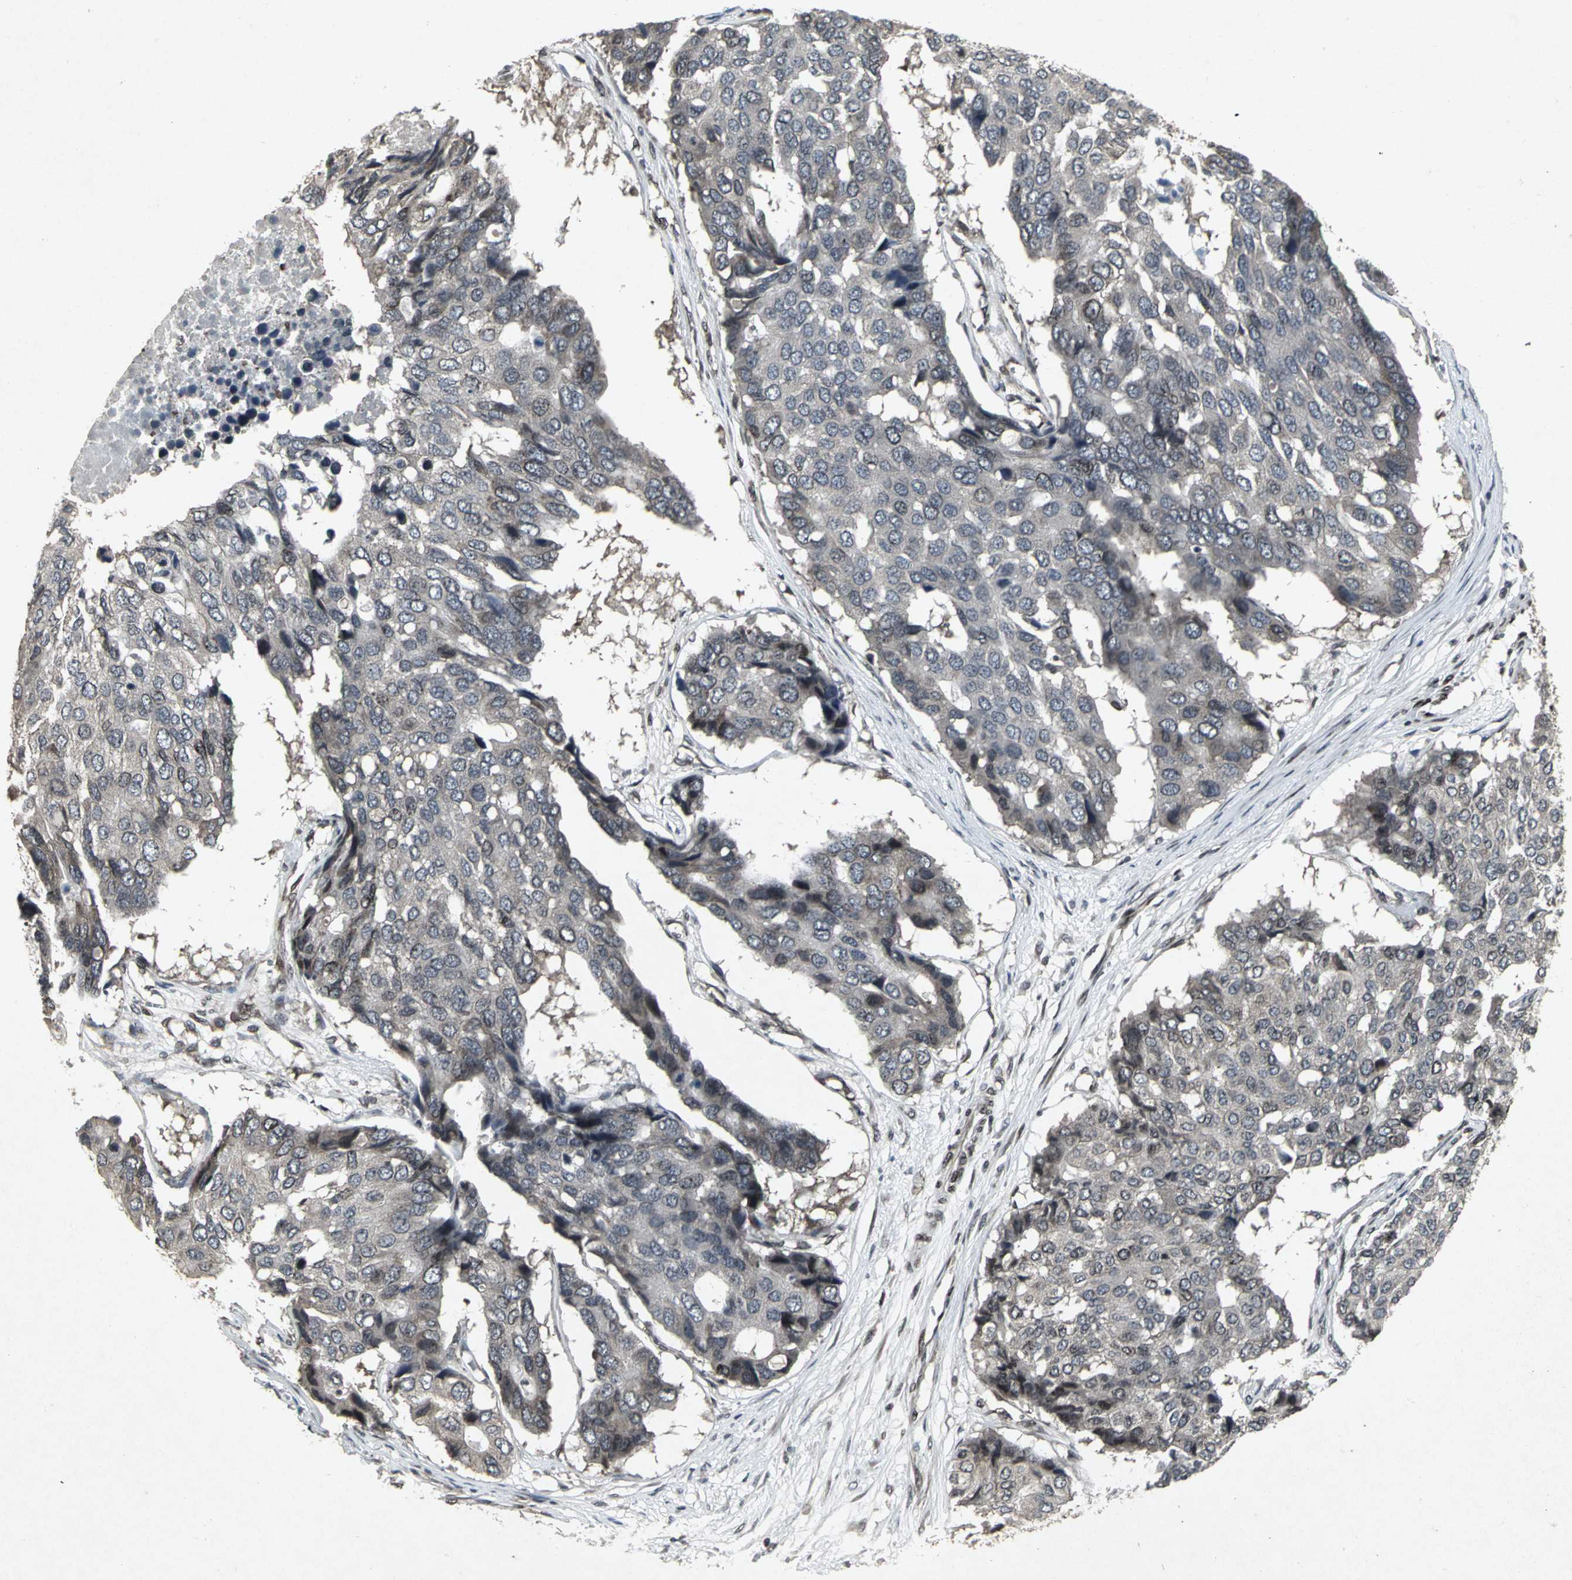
{"staining": {"intensity": "negative", "quantity": "none", "location": "none"}, "tissue": "pancreatic cancer", "cell_type": "Tumor cells", "image_type": "cancer", "snomed": [{"axis": "morphology", "description": "Adenocarcinoma, NOS"}, {"axis": "topography", "description": "Pancreas"}], "caption": "There is no significant staining in tumor cells of pancreatic adenocarcinoma.", "gene": "SH2B3", "patient": {"sex": "male", "age": 50}}